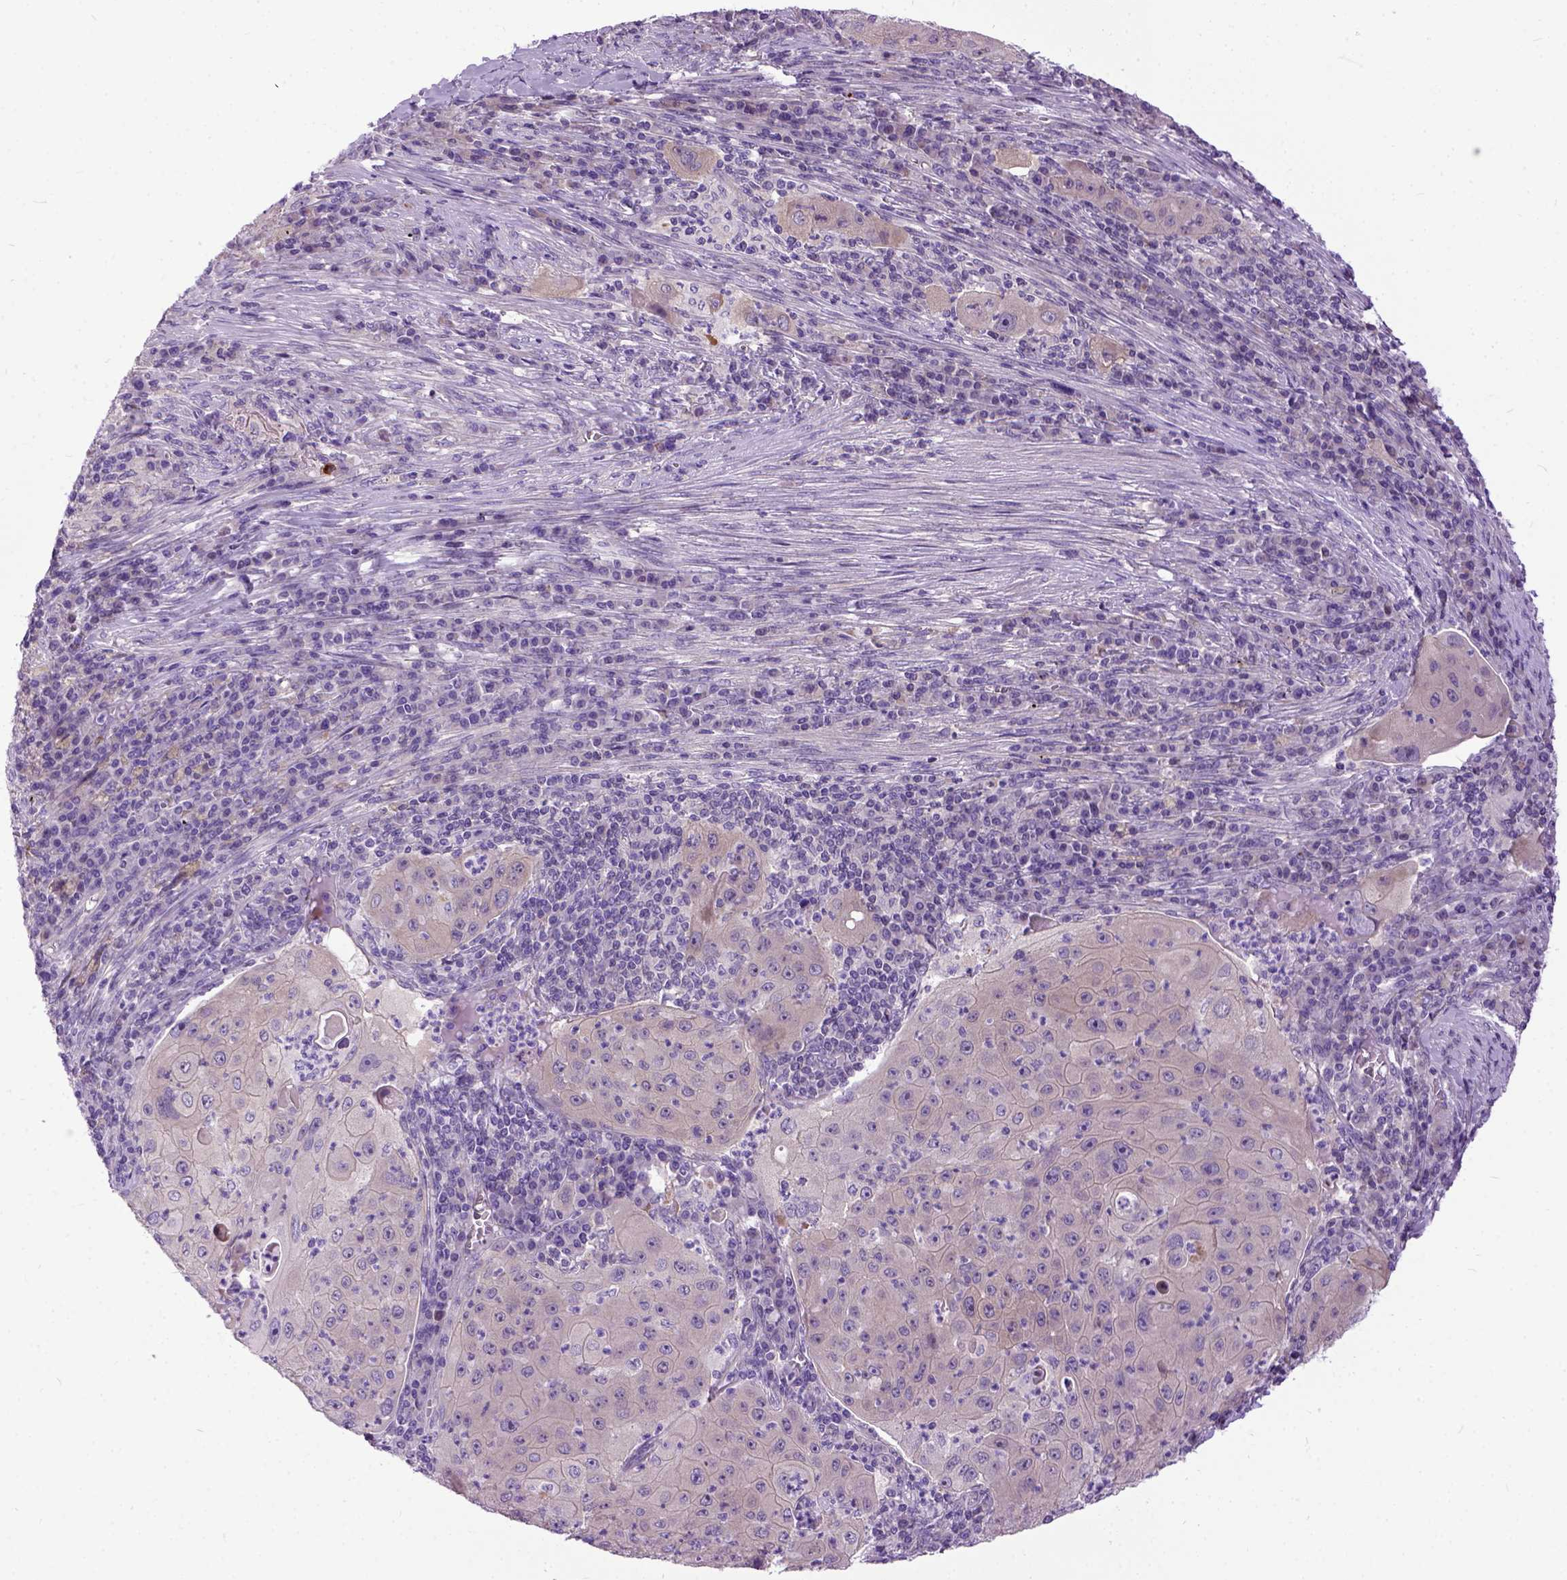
{"staining": {"intensity": "weak", "quantity": ">75%", "location": "cytoplasmic/membranous"}, "tissue": "lung cancer", "cell_type": "Tumor cells", "image_type": "cancer", "snomed": [{"axis": "morphology", "description": "Squamous cell carcinoma, NOS"}, {"axis": "topography", "description": "Lung"}], "caption": "Protein expression analysis of human lung squamous cell carcinoma reveals weak cytoplasmic/membranous positivity in about >75% of tumor cells. (DAB IHC, brown staining for protein, blue staining for nuclei).", "gene": "NEK5", "patient": {"sex": "female", "age": 59}}